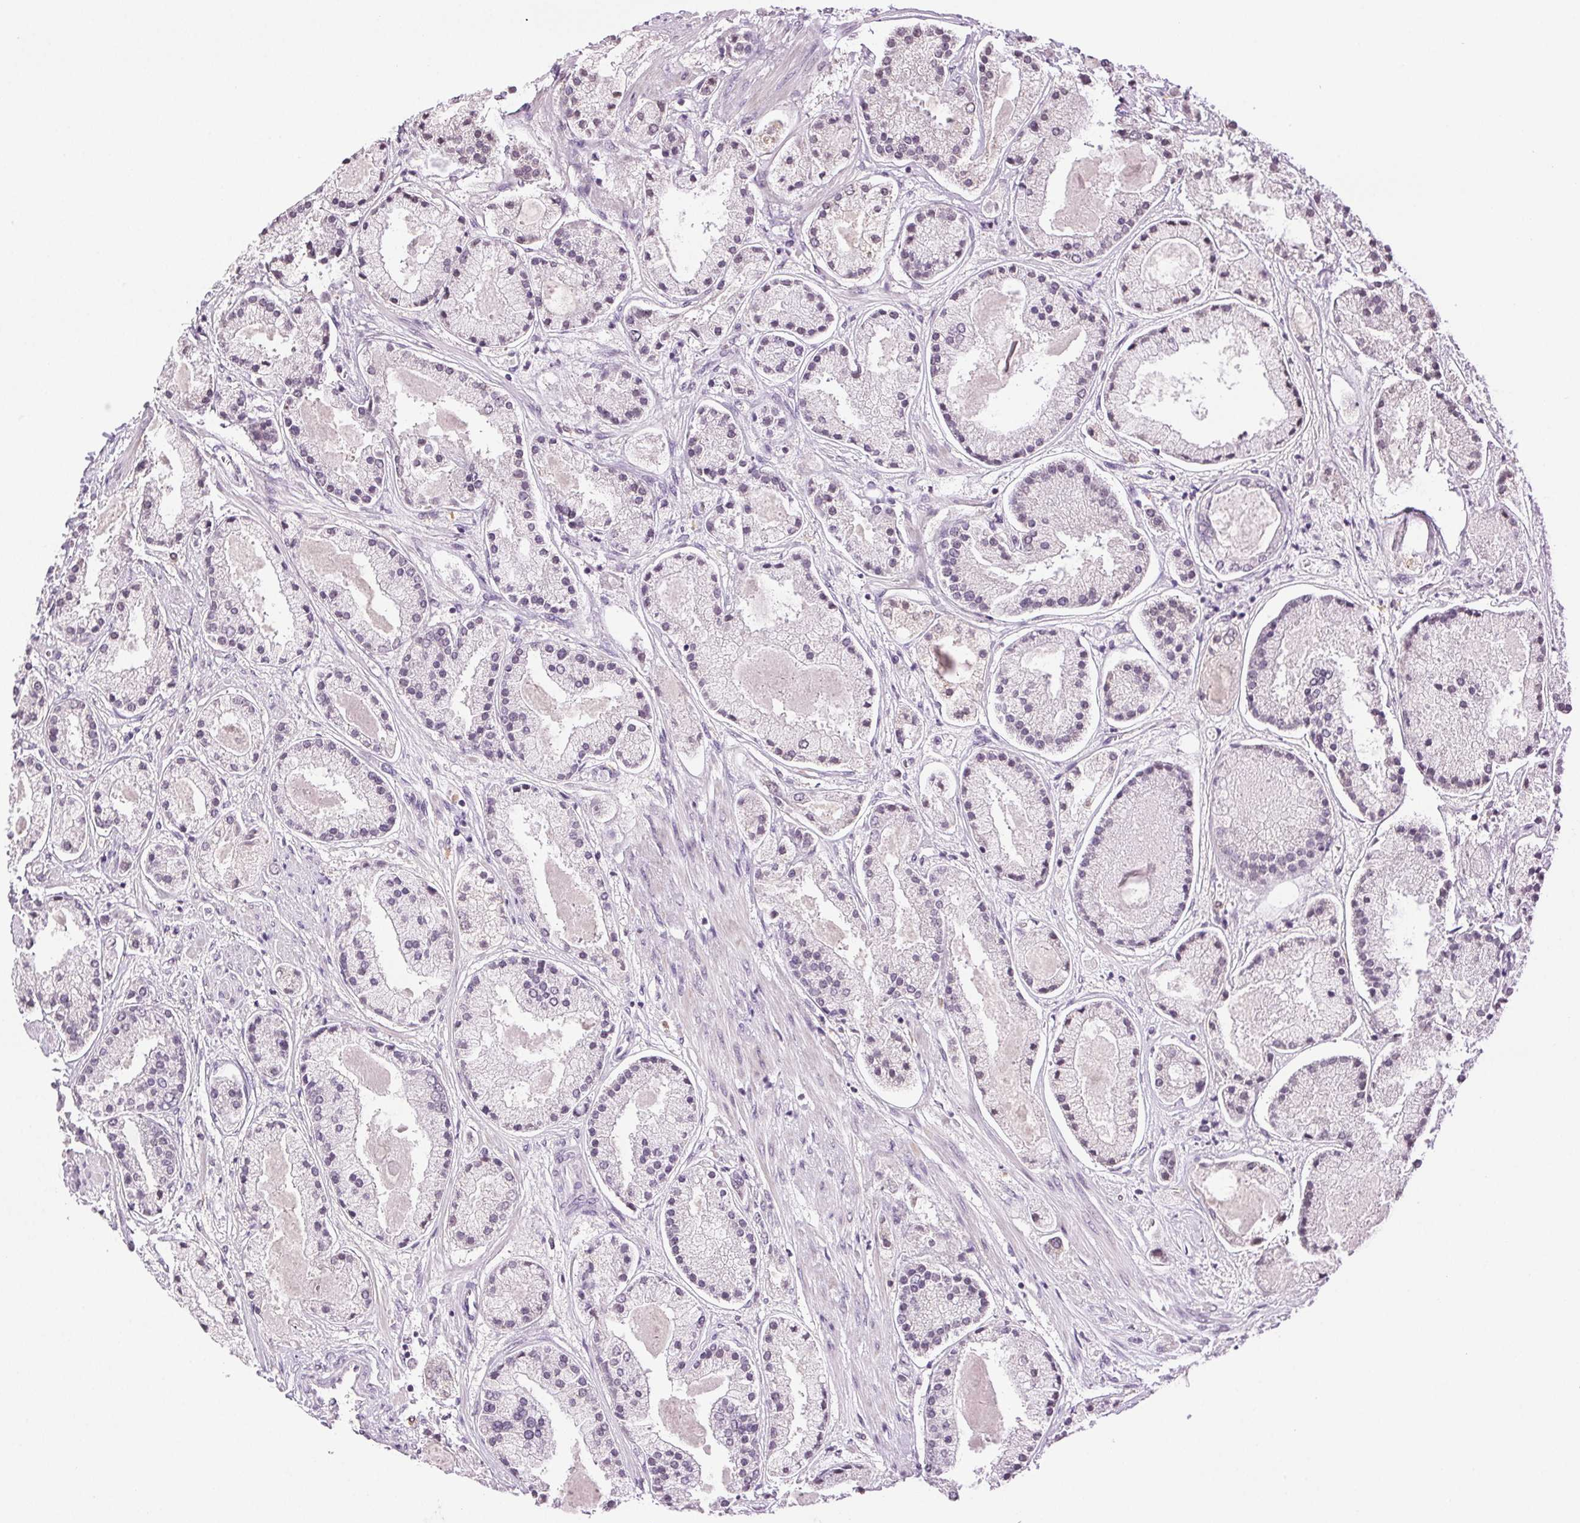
{"staining": {"intensity": "negative", "quantity": "none", "location": "none"}, "tissue": "prostate cancer", "cell_type": "Tumor cells", "image_type": "cancer", "snomed": [{"axis": "morphology", "description": "Adenocarcinoma, High grade"}, {"axis": "topography", "description": "Prostate"}], "caption": "High power microscopy photomicrograph of an immunohistochemistry micrograph of prostate cancer (high-grade adenocarcinoma), revealing no significant positivity in tumor cells.", "gene": "TNNT3", "patient": {"sex": "male", "age": 67}}